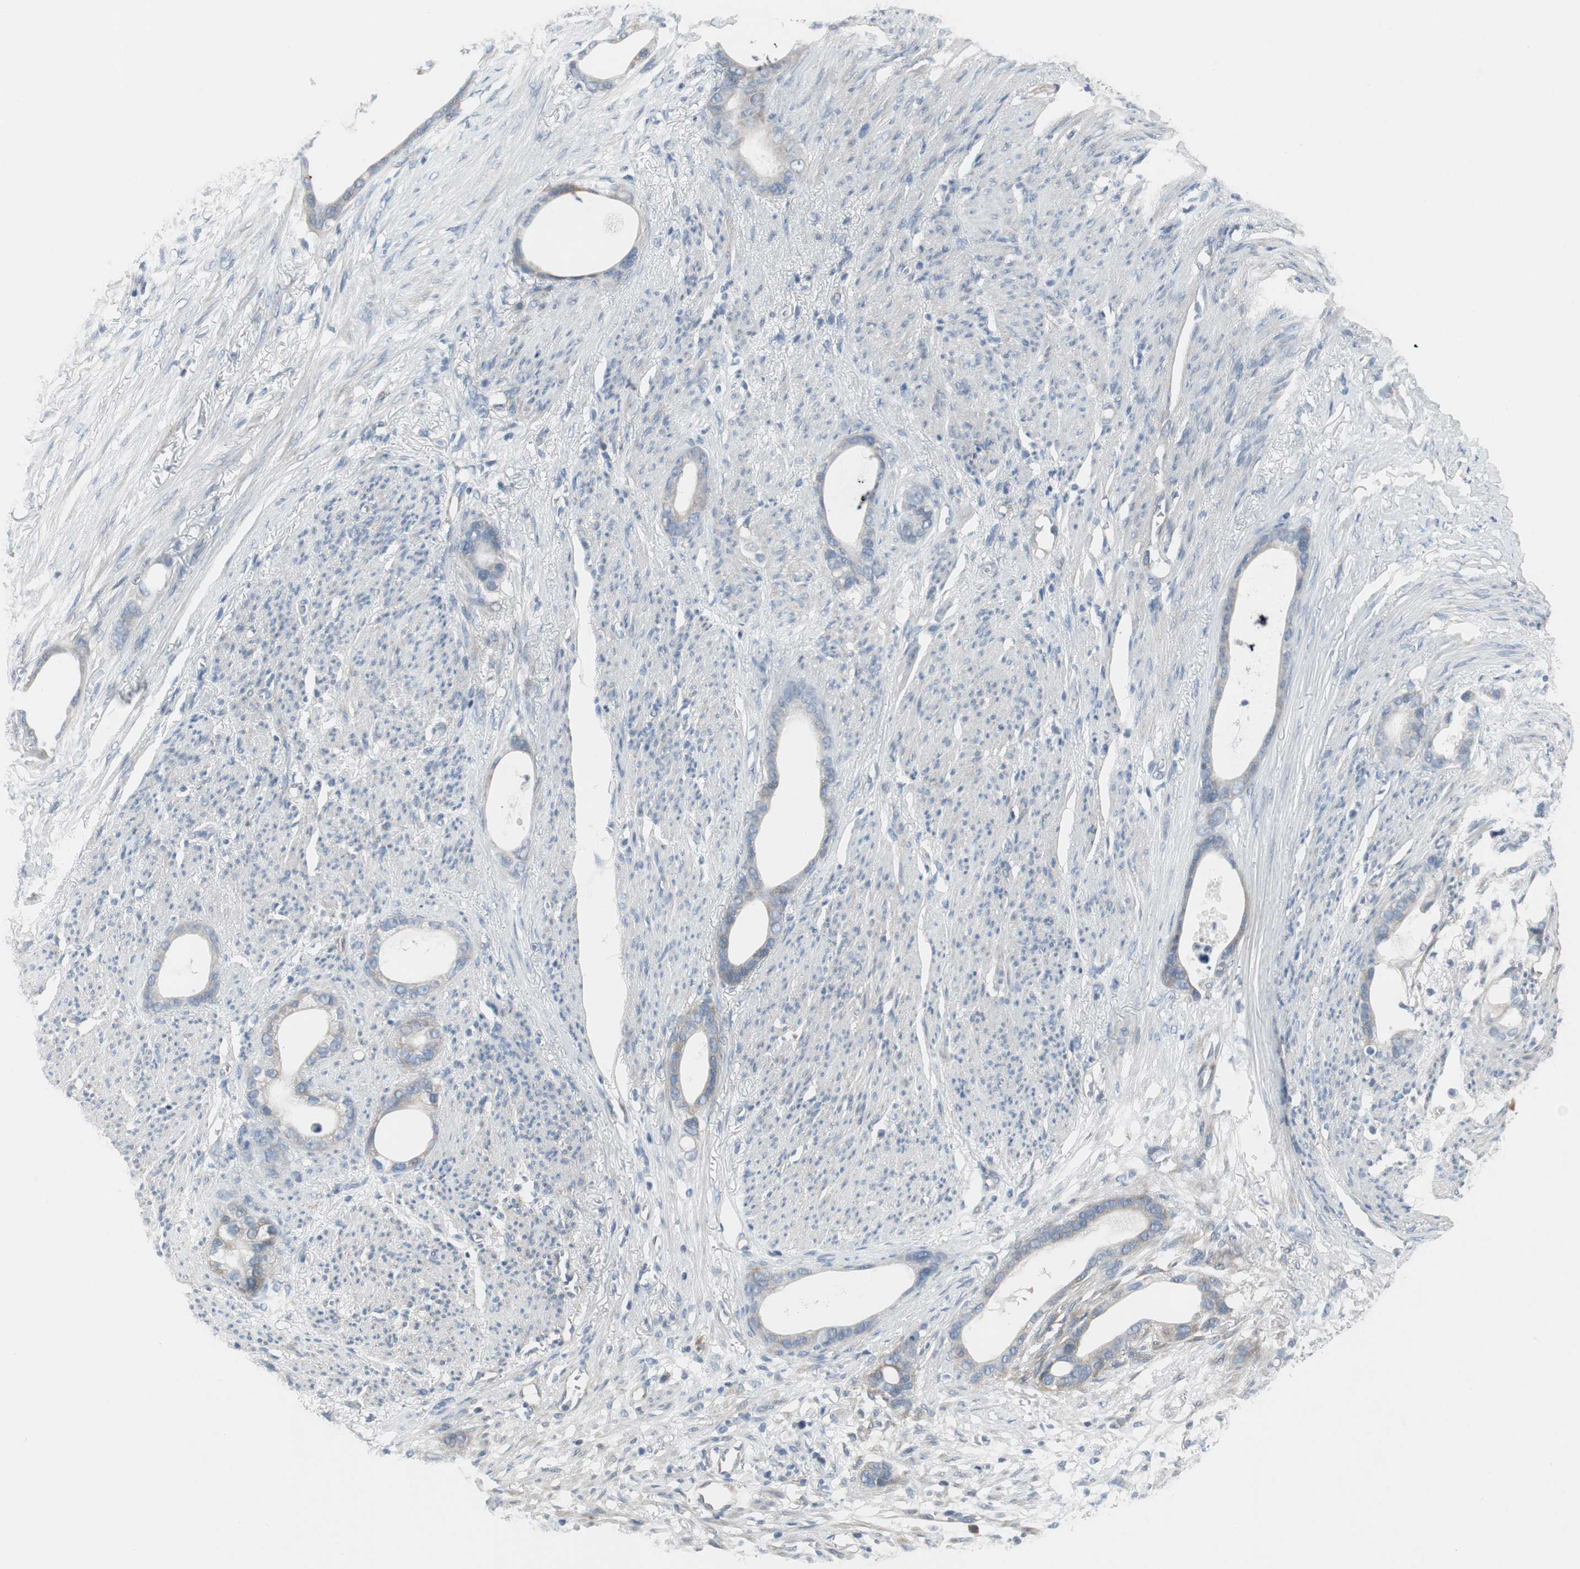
{"staining": {"intensity": "negative", "quantity": "none", "location": "none"}, "tissue": "stomach cancer", "cell_type": "Tumor cells", "image_type": "cancer", "snomed": [{"axis": "morphology", "description": "Adenocarcinoma, NOS"}, {"axis": "topography", "description": "Stomach"}], "caption": "This micrograph is of stomach cancer (adenocarcinoma) stained with IHC to label a protein in brown with the nuclei are counter-stained blue. There is no positivity in tumor cells.", "gene": "PIGR", "patient": {"sex": "female", "age": 75}}